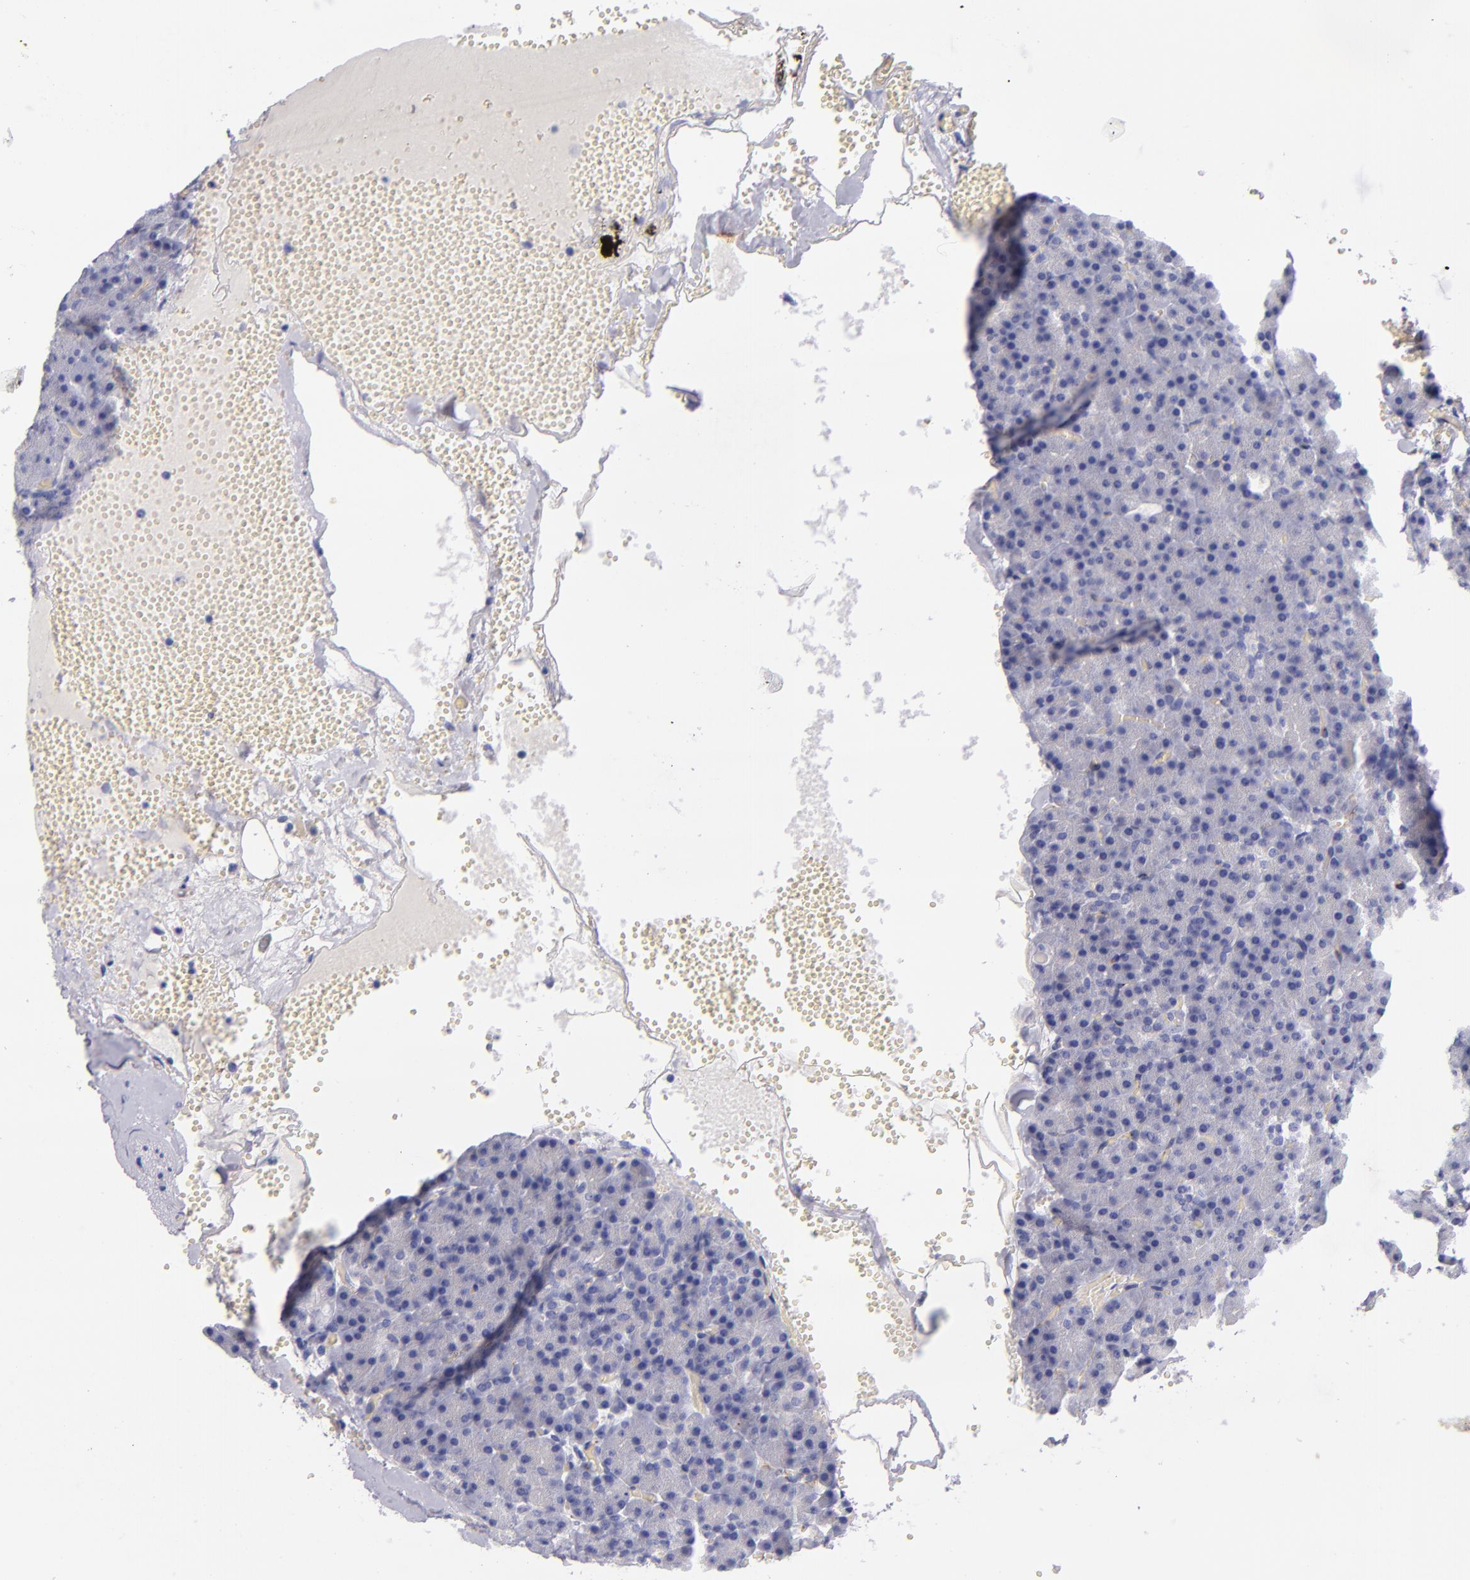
{"staining": {"intensity": "negative", "quantity": "none", "location": "none"}, "tissue": "pancreas", "cell_type": "Exocrine glandular cells", "image_type": "normal", "snomed": [{"axis": "morphology", "description": "Normal tissue, NOS"}, {"axis": "topography", "description": "Pancreas"}], "caption": "Immunohistochemistry (IHC) micrograph of normal pancreas stained for a protein (brown), which demonstrates no expression in exocrine glandular cells.", "gene": "NOS3", "patient": {"sex": "female", "age": 35}}